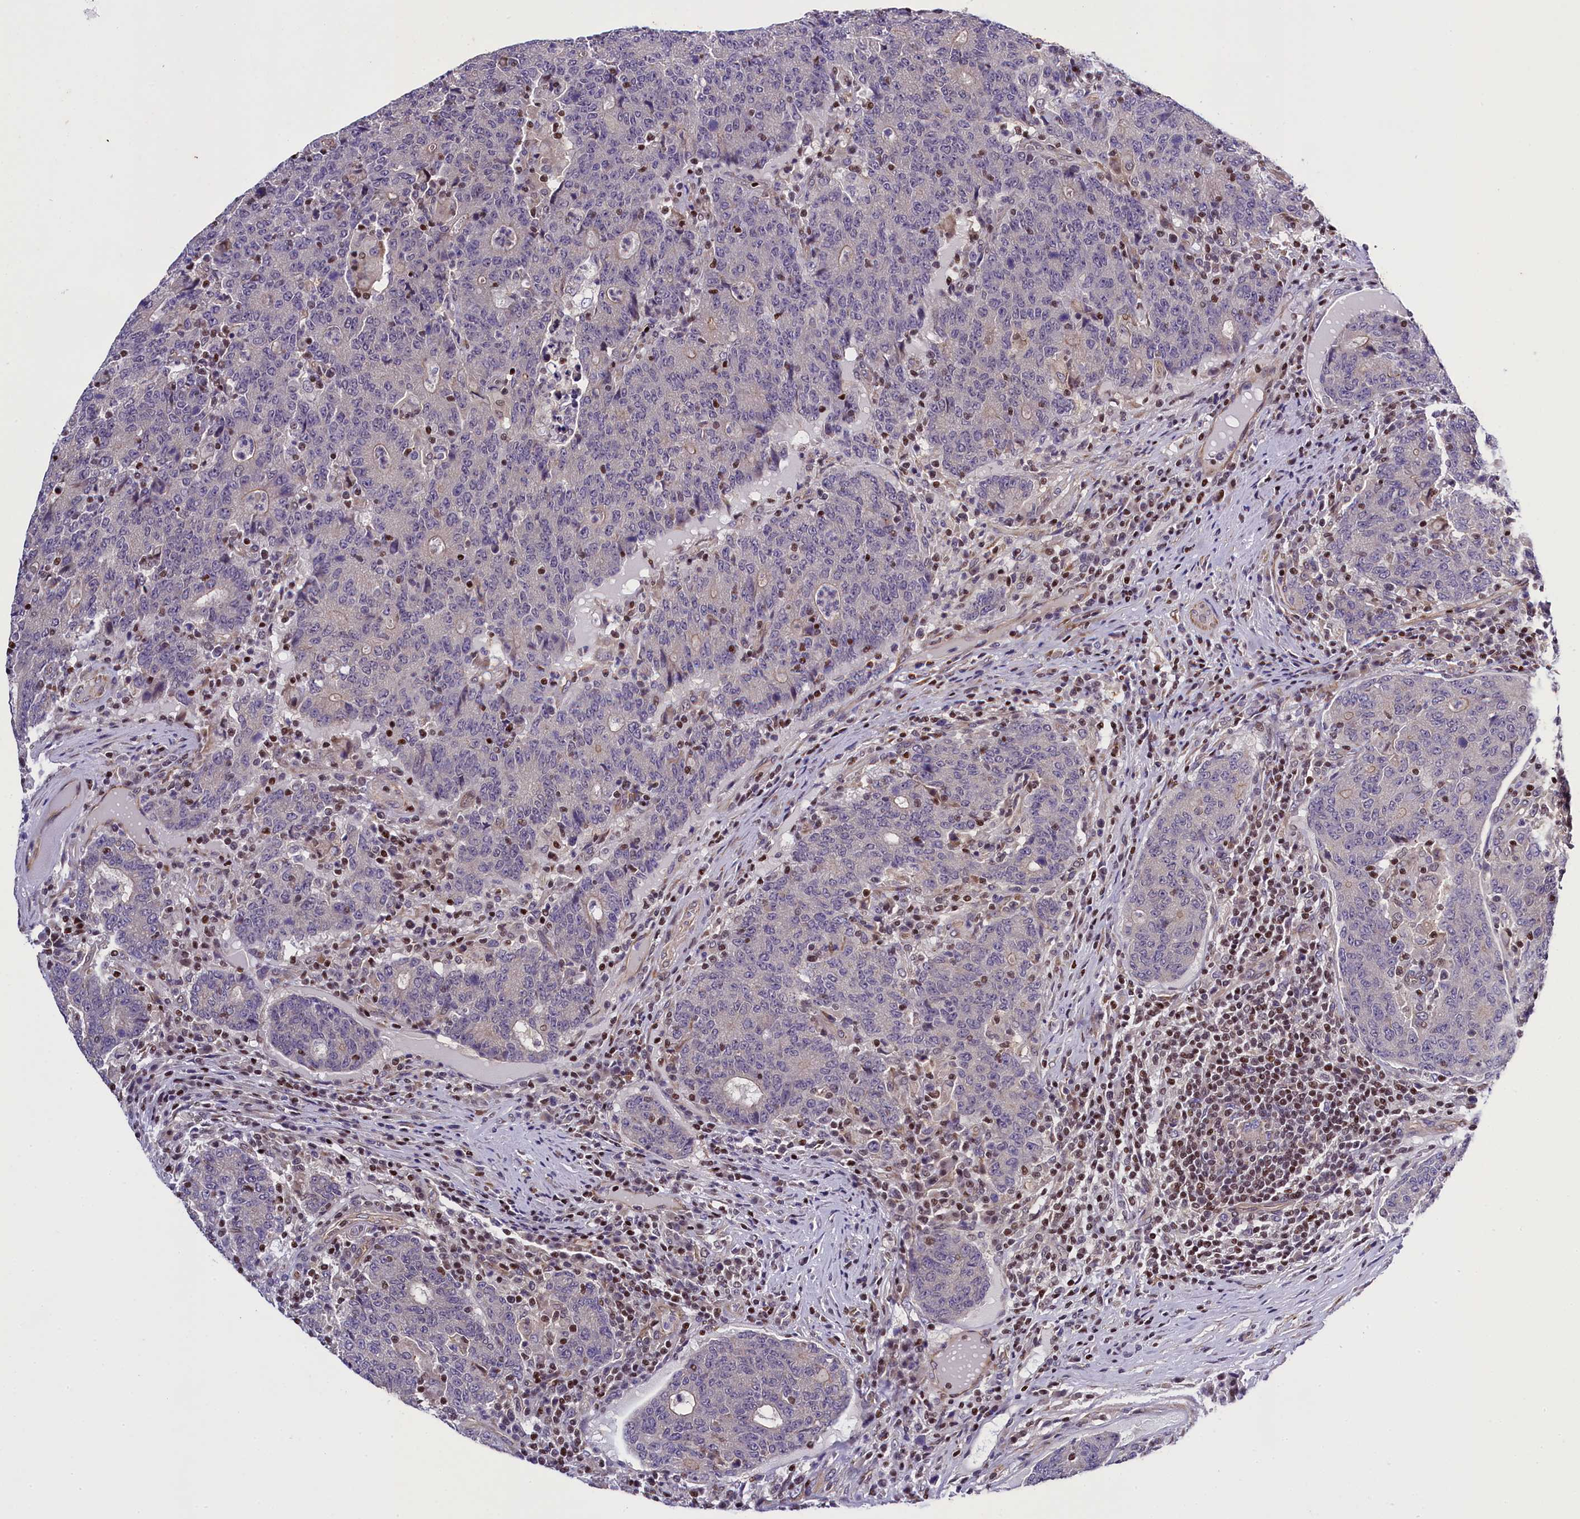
{"staining": {"intensity": "weak", "quantity": "<25%", "location": "cytoplasmic/membranous"}, "tissue": "colorectal cancer", "cell_type": "Tumor cells", "image_type": "cancer", "snomed": [{"axis": "morphology", "description": "Adenocarcinoma, NOS"}, {"axis": "topography", "description": "Colon"}], "caption": "Immunohistochemical staining of colorectal cancer displays no significant expression in tumor cells.", "gene": "SP4", "patient": {"sex": "female", "age": 75}}